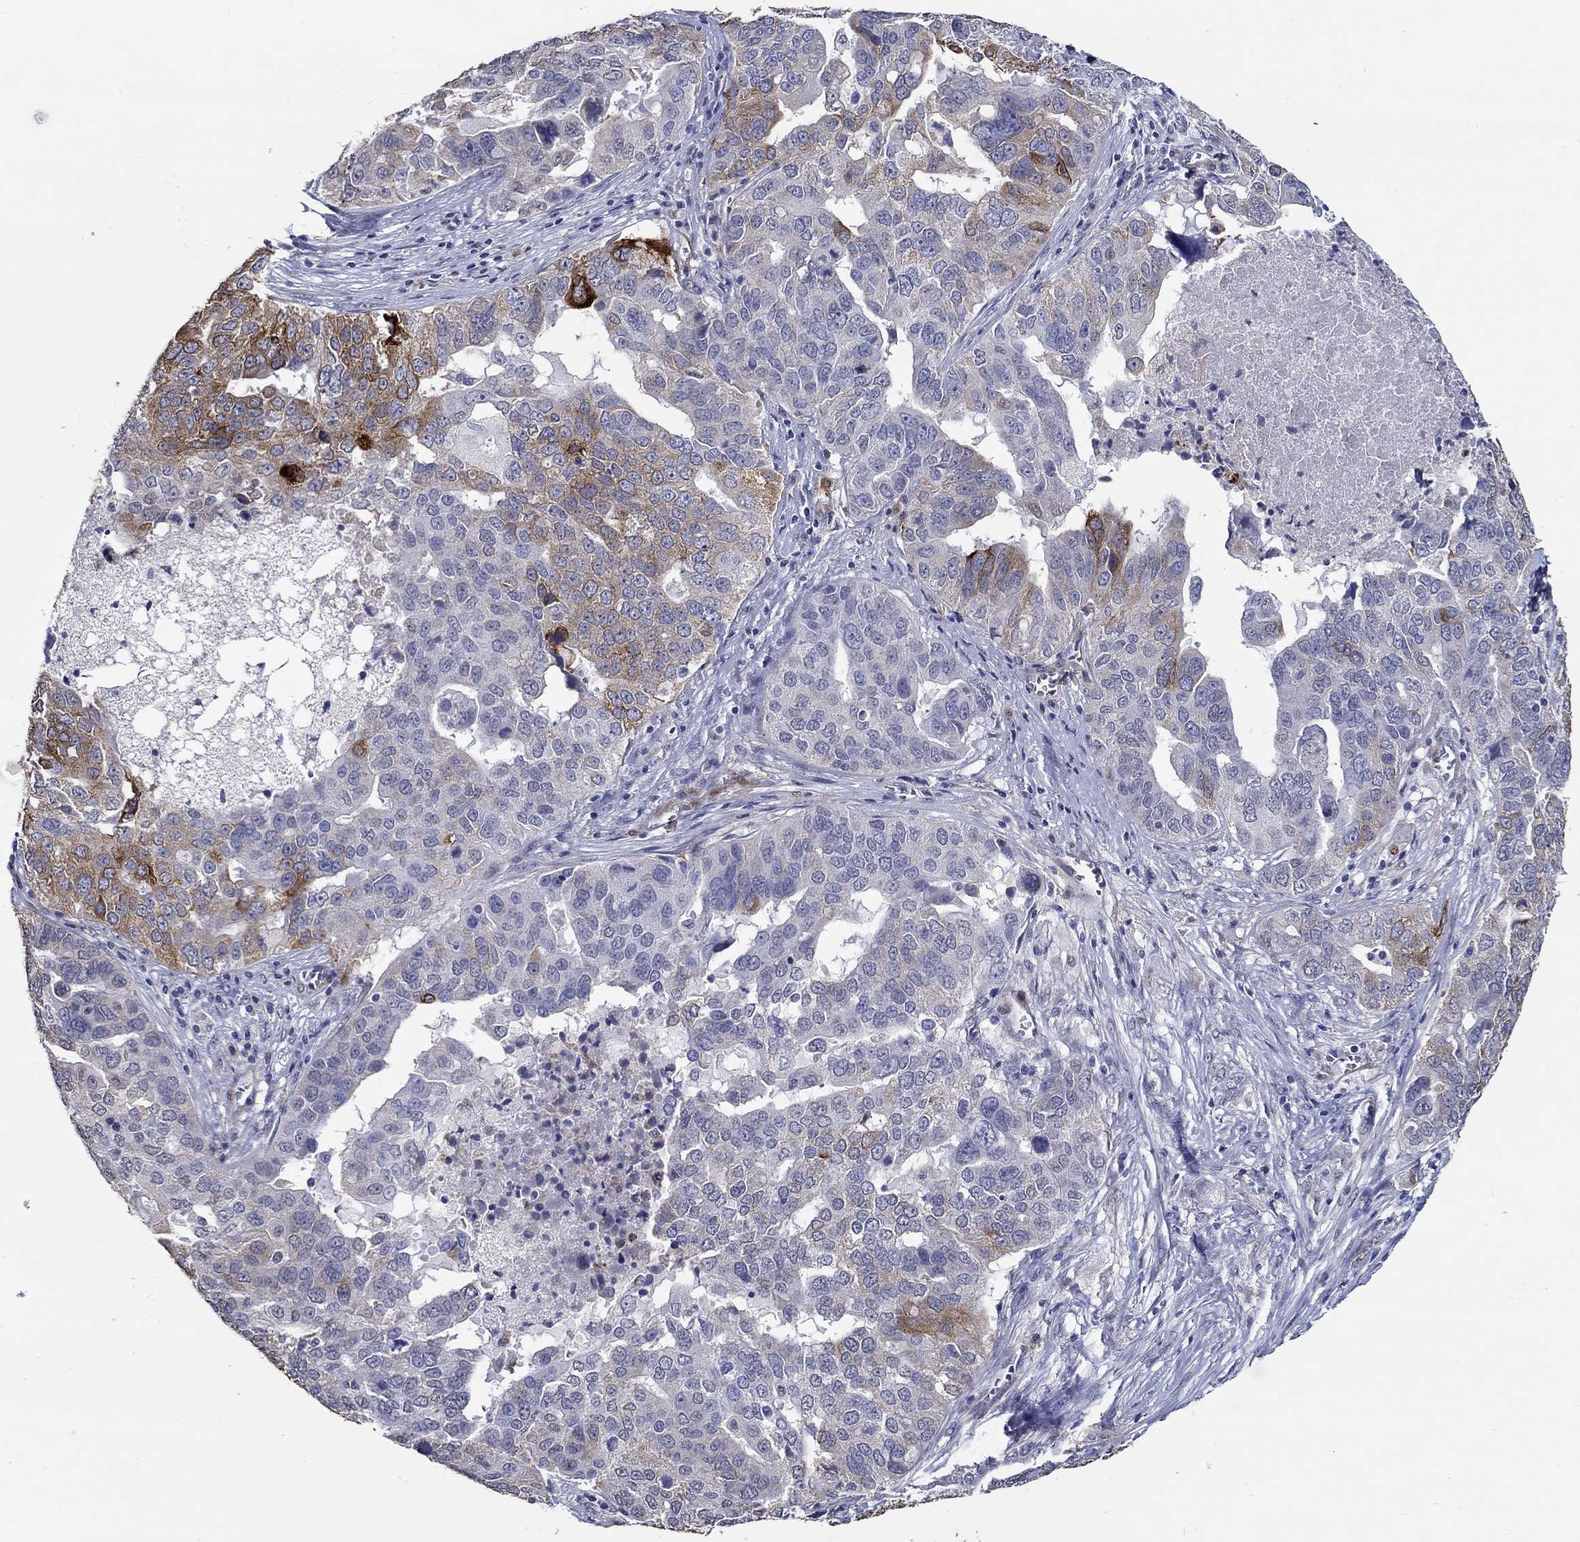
{"staining": {"intensity": "moderate", "quantity": "<25%", "location": "cytoplasmic/membranous"}, "tissue": "ovarian cancer", "cell_type": "Tumor cells", "image_type": "cancer", "snomed": [{"axis": "morphology", "description": "Carcinoma, endometroid"}, {"axis": "topography", "description": "Soft tissue"}, {"axis": "topography", "description": "Ovary"}], "caption": "Immunohistochemical staining of human ovarian cancer demonstrates low levels of moderate cytoplasmic/membranous protein expression in approximately <25% of tumor cells. (DAB (3,3'-diaminobenzidine) IHC with brightfield microscopy, high magnification).", "gene": "PDE1B", "patient": {"sex": "female", "age": 52}}